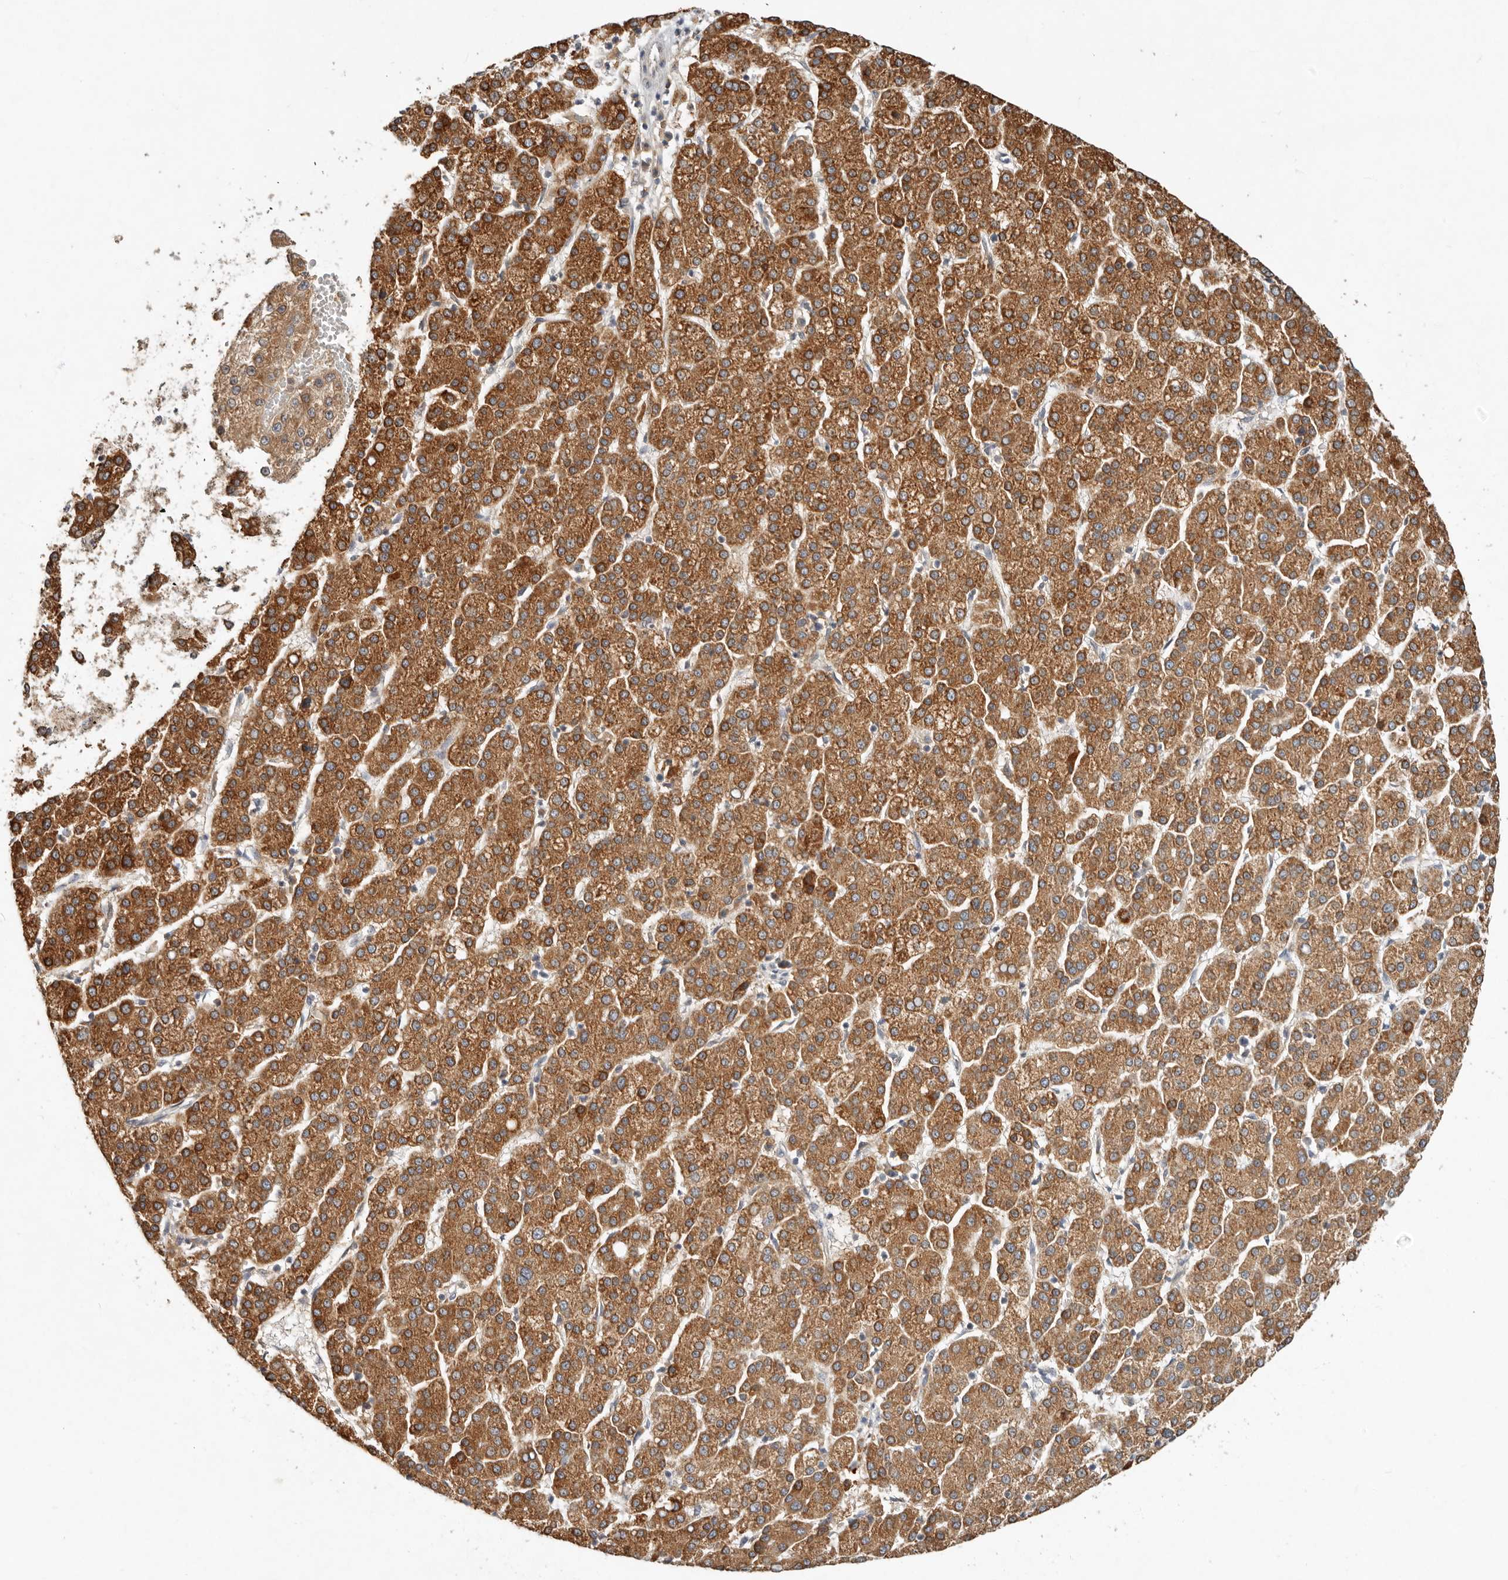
{"staining": {"intensity": "strong", "quantity": ">75%", "location": "cytoplasmic/membranous"}, "tissue": "liver cancer", "cell_type": "Tumor cells", "image_type": "cancer", "snomed": [{"axis": "morphology", "description": "Carcinoma, Hepatocellular, NOS"}, {"axis": "topography", "description": "Liver"}], "caption": "The immunohistochemical stain labels strong cytoplasmic/membranous staining in tumor cells of liver hepatocellular carcinoma tissue. Immunohistochemistry (ihc) stains the protein in brown and the nuclei are stained blue.", "gene": "ARHGEF10L", "patient": {"sex": "female", "age": 58}}